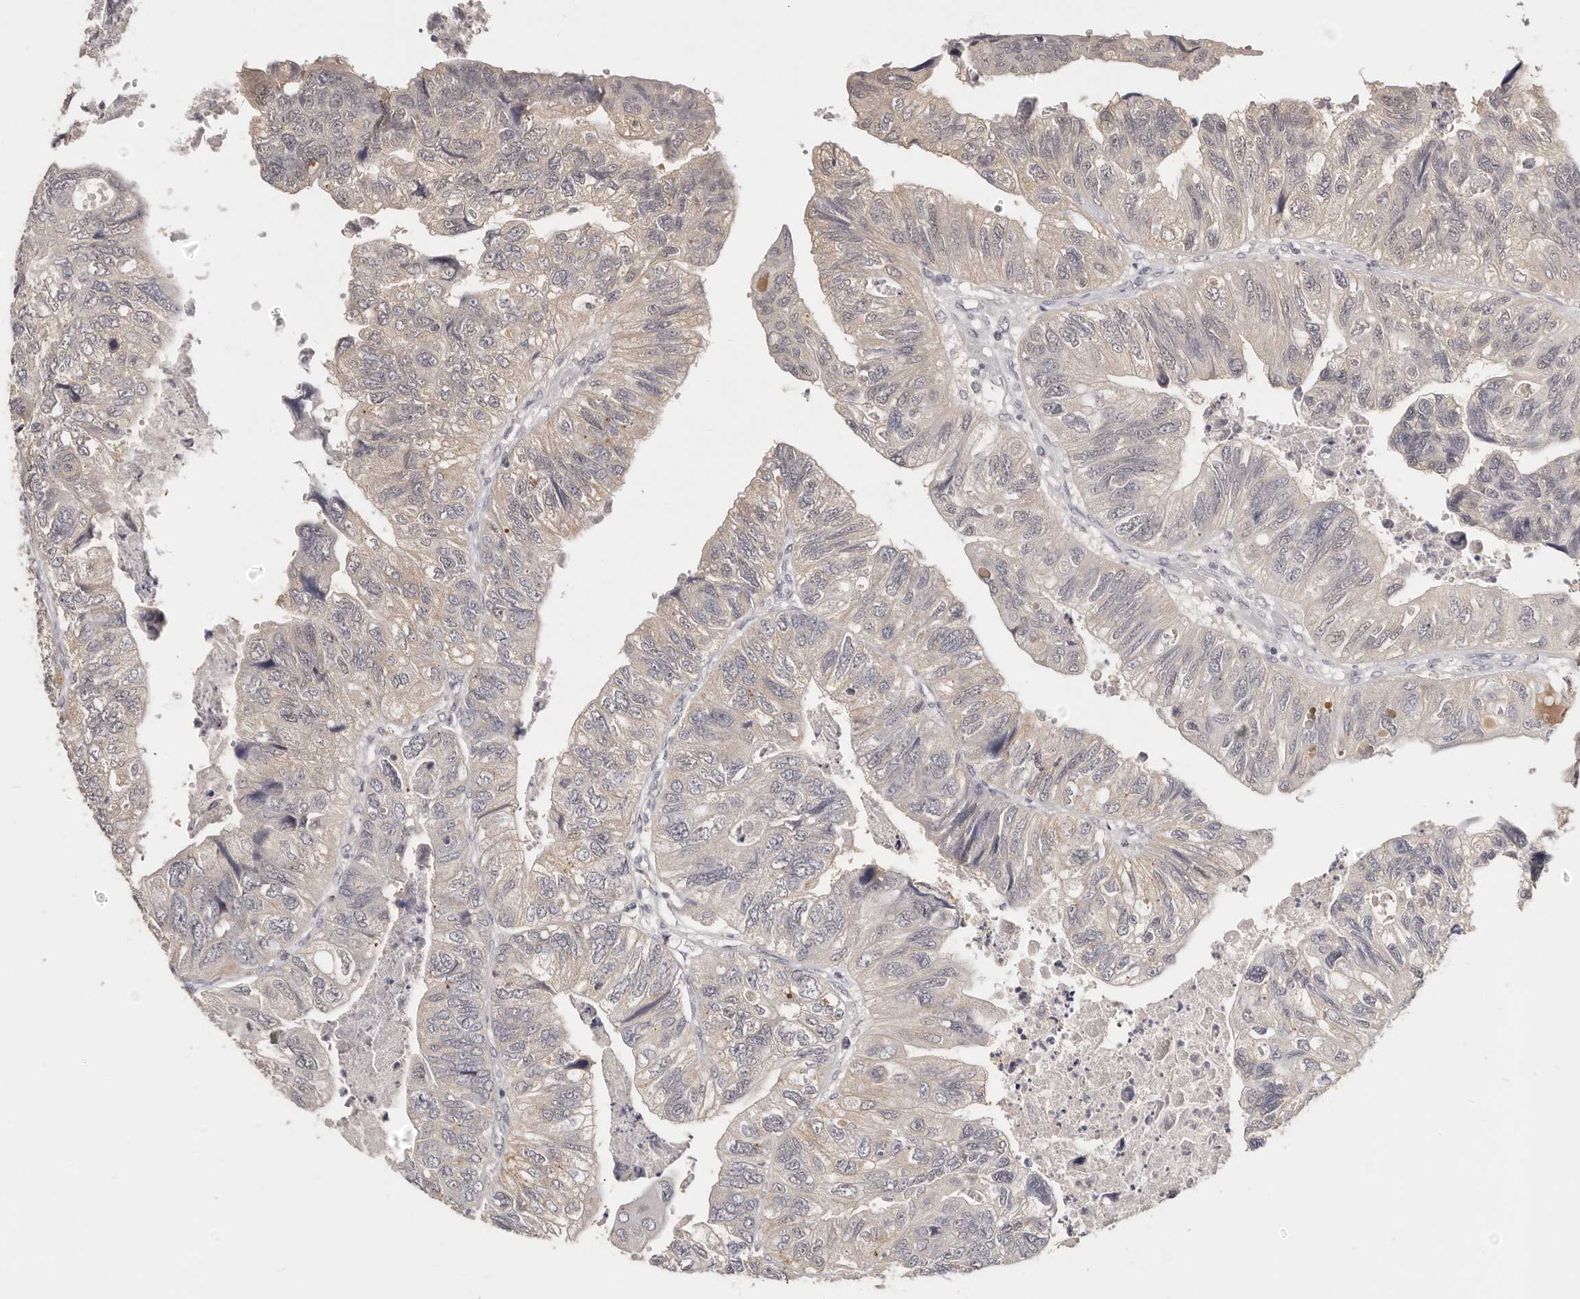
{"staining": {"intensity": "negative", "quantity": "none", "location": "none"}, "tissue": "colorectal cancer", "cell_type": "Tumor cells", "image_type": "cancer", "snomed": [{"axis": "morphology", "description": "Adenocarcinoma, NOS"}, {"axis": "topography", "description": "Rectum"}], "caption": "The micrograph reveals no staining of tumor cells in adenocarcinoma (colorectal).", "gene": "TSPAN13", "patient": {"sex": "male", "age": 63}}